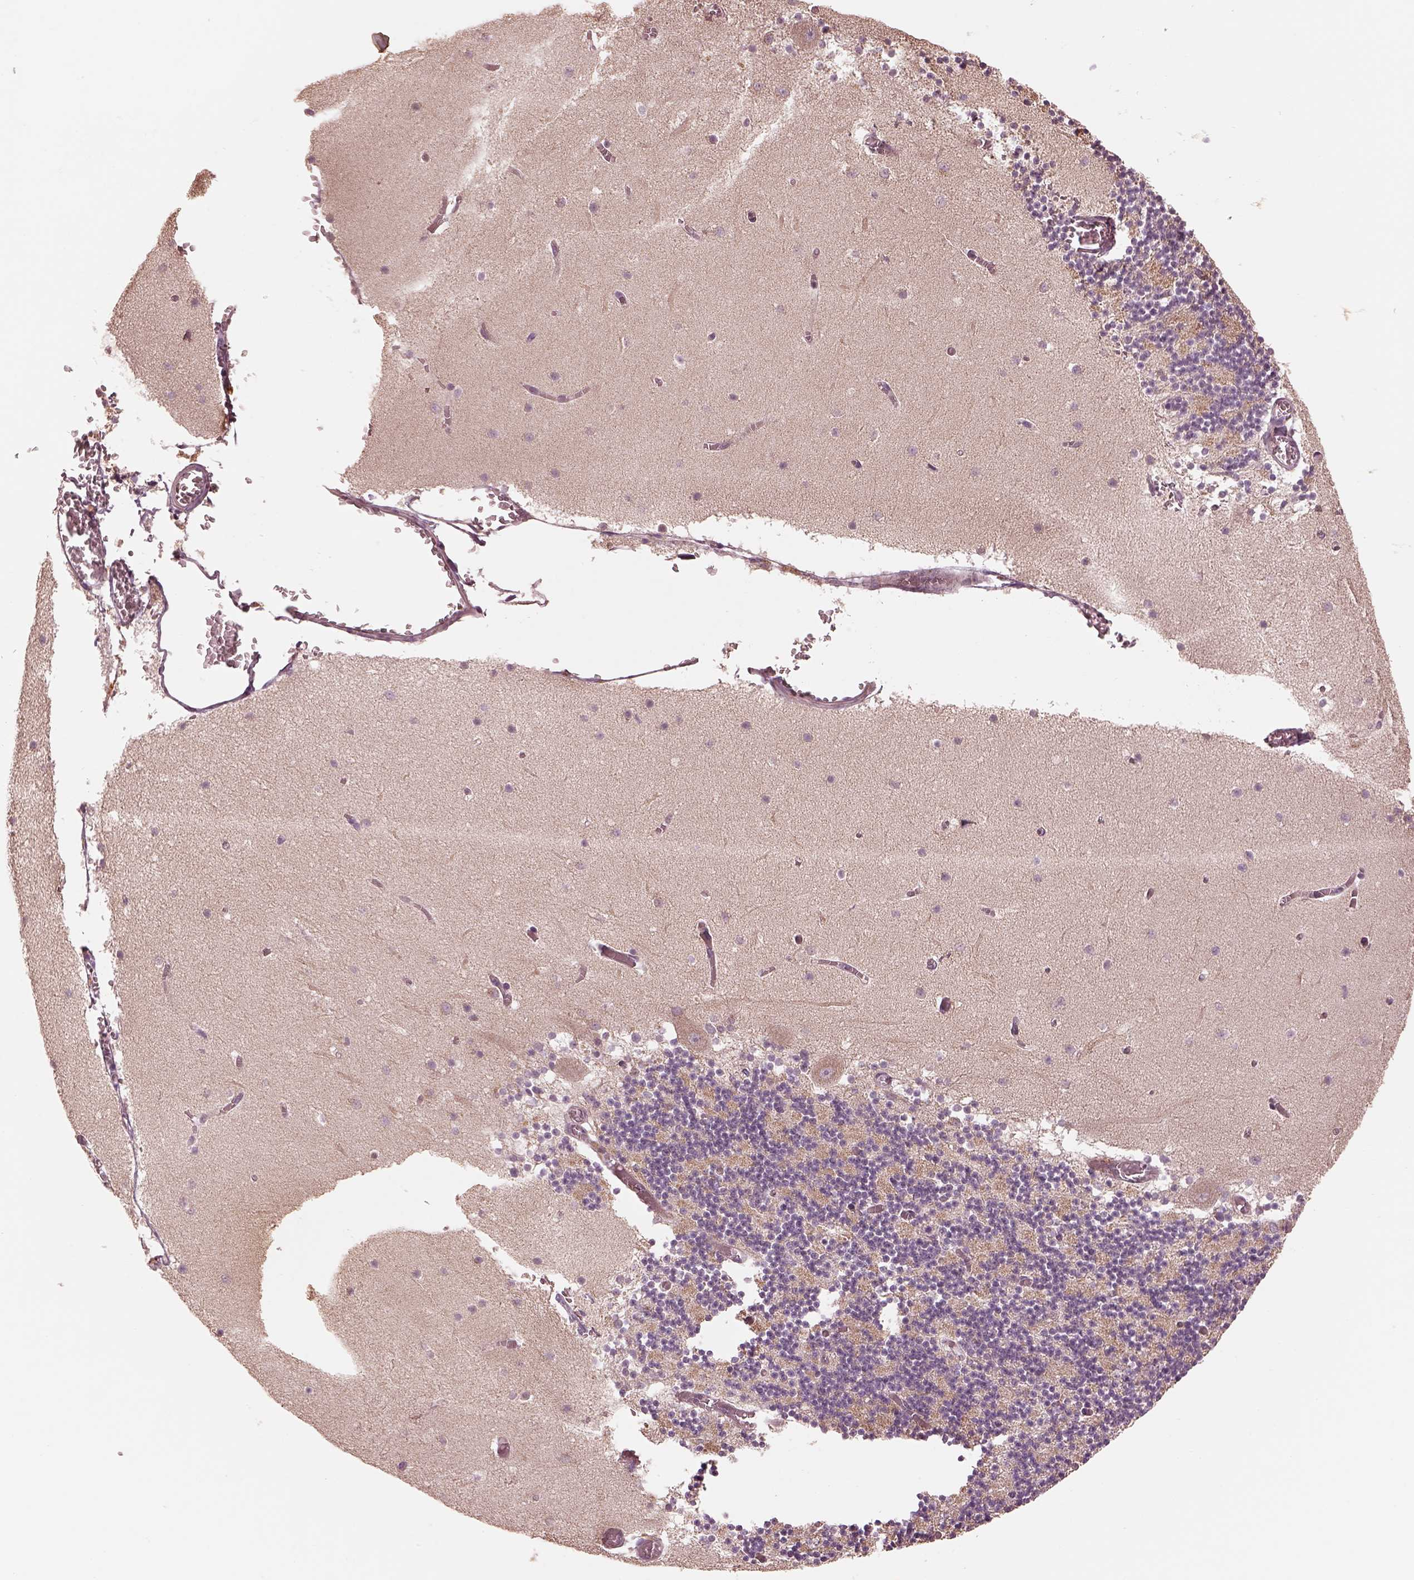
{"staining": {"intensity": "negative", "quantity": "none", "location": "none"}, "tissue": "cerebellum", "cell_type": "Cells in granular layer", "image_type": "normal", "snomed": [{"axis": "morphology", "description": "Normal tissue, NOS"}, {"axis": "topography", "description": "Cerebellum"}], "caption": "Immunohistochemical staining of unremarkable human cerebellum displays no significant expression in cells in granular layer.", "gene": "SLC25A46", "patient": {"sex": "female", "age": 28}}